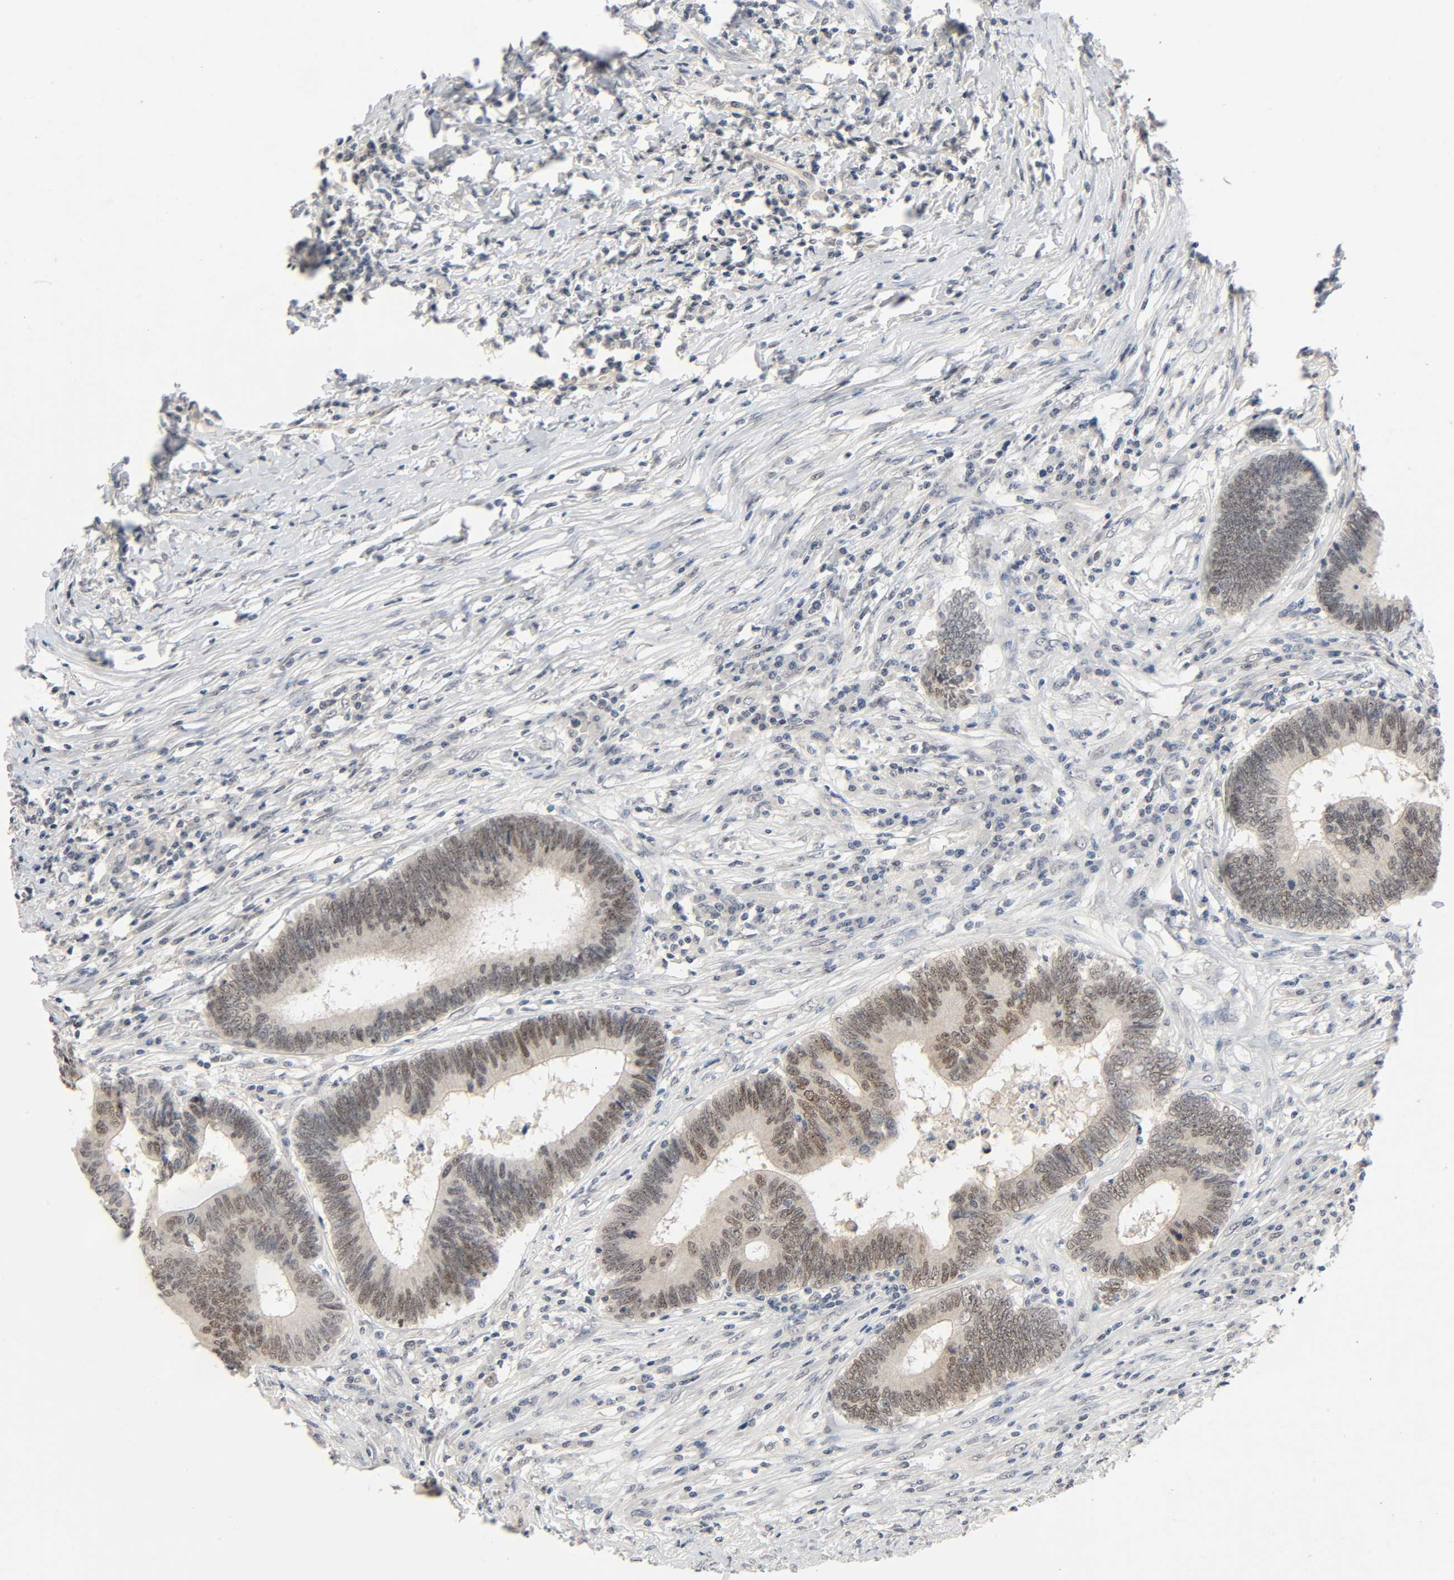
{"staining": {"intensity": "weak", "quantity": "25%-75%", "location": "nuclear"}, "tissue": "colorectal cancer", "cell_type": "Tumor cells", "image_type": "cancer", "snomed": [{"axis": "morphology", "description": "Adenocarcinoma, NOS"}, {"axis": "topography", "description": "Colon"}], "caption": "IHC staining of colorectal cancer (adenocarcinoma), which reveals low levels of weak nuclear staining in approximately 25%-75% of tumor cells indicating weak nuclear protein expression. The staining was performed using DAB (3,3'-diaminobenzidine) (brown) for protein detection and nuclei were counterstained in hematoxylin (blue).", "gene": "MAPKAPK5", "patient": {"sex": "female", "age": 78}}